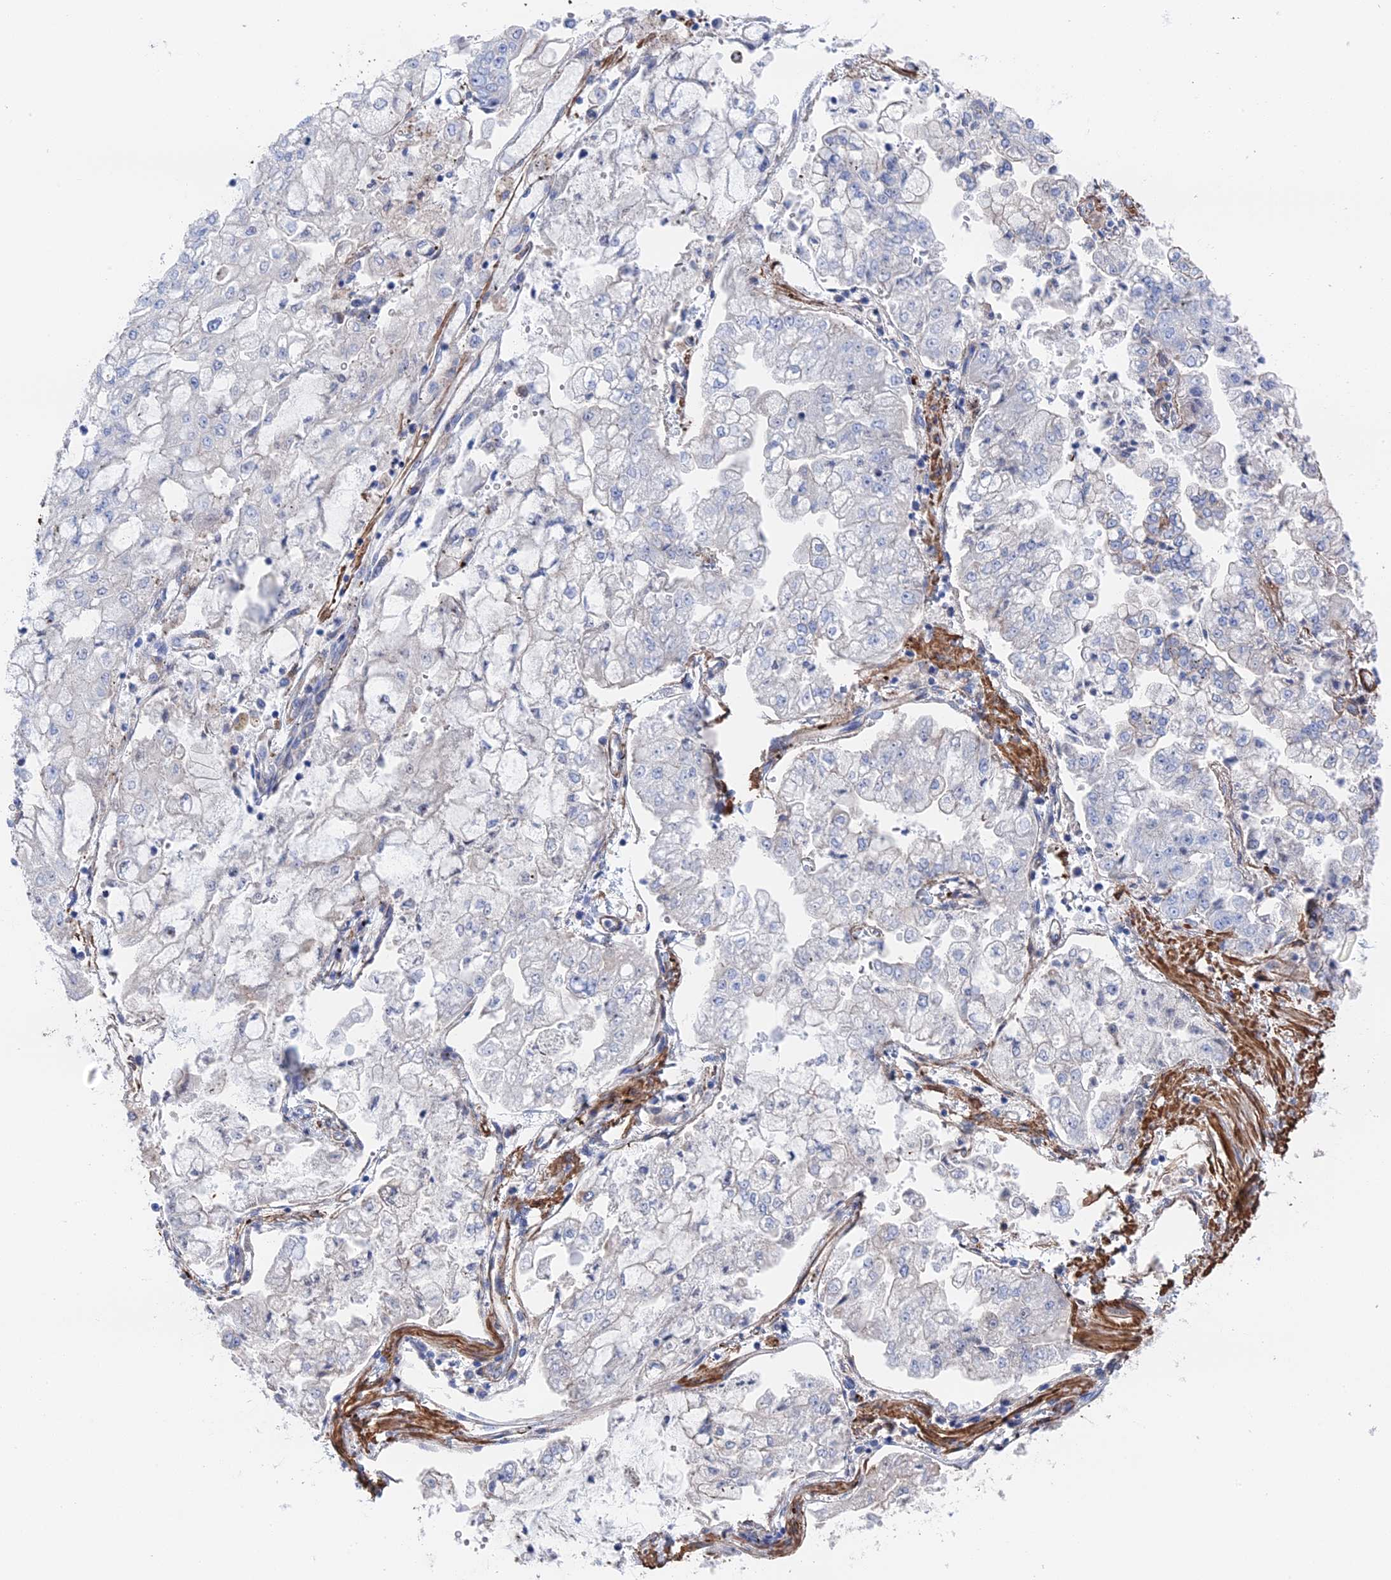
{"staining": {"intensity": "negative", "quantity": "none", "location": "none"}, "tissue": "stomach cancer", "cell_type": "Tumor cells", "image_type": "cancer", "snomed": [{"axis": "morphology", "description": "Adenocarcinoma, NOS"}, {"axis": "topography", "description": "Stomach"}], "caption": "Tumor cells show no significant positivity in stomach adenocarcinoma.", "gene": "STRA6", "patient": {"sex": "male", "age": 76}}